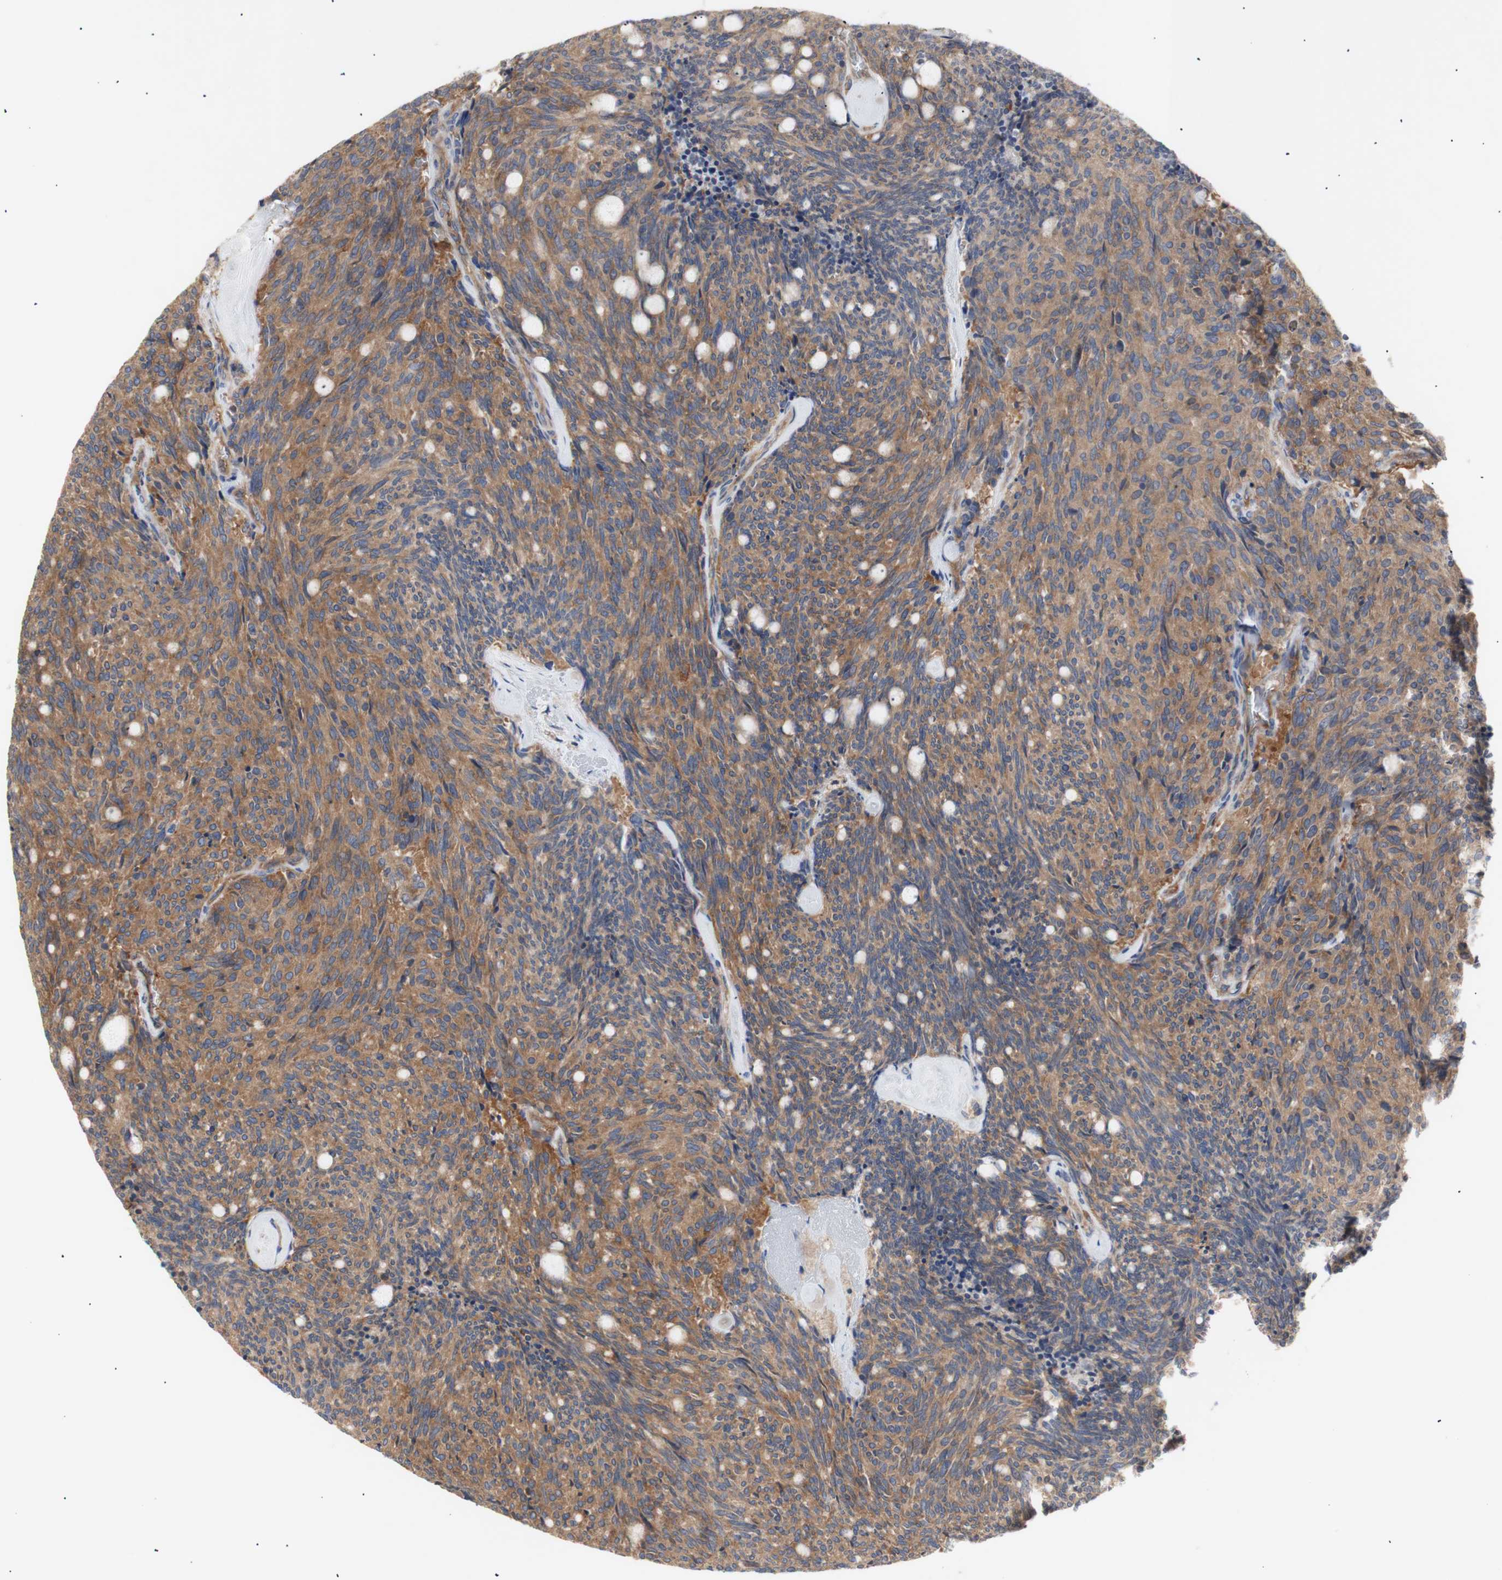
{"staining": {"intensity": "moderate", "quantity": ">75%", "location": "cytoplasmic/membranous"}, "tissue": "carcinoid", "cell_type": "Tumor cells", "image_type": "cancer", "snomed": [{"axis": "morphology", "description": "Carcinoid, malignant, NOS"}, {"axis": "topography", "description": "Pancreas"}], "caption": "A brown stain labels moderate cytoplasmic/membranous positivity of a protein in carcinoid tumor cells.", "gene": "IKBKG", "patient": {"sex": "female", "age": 54}}